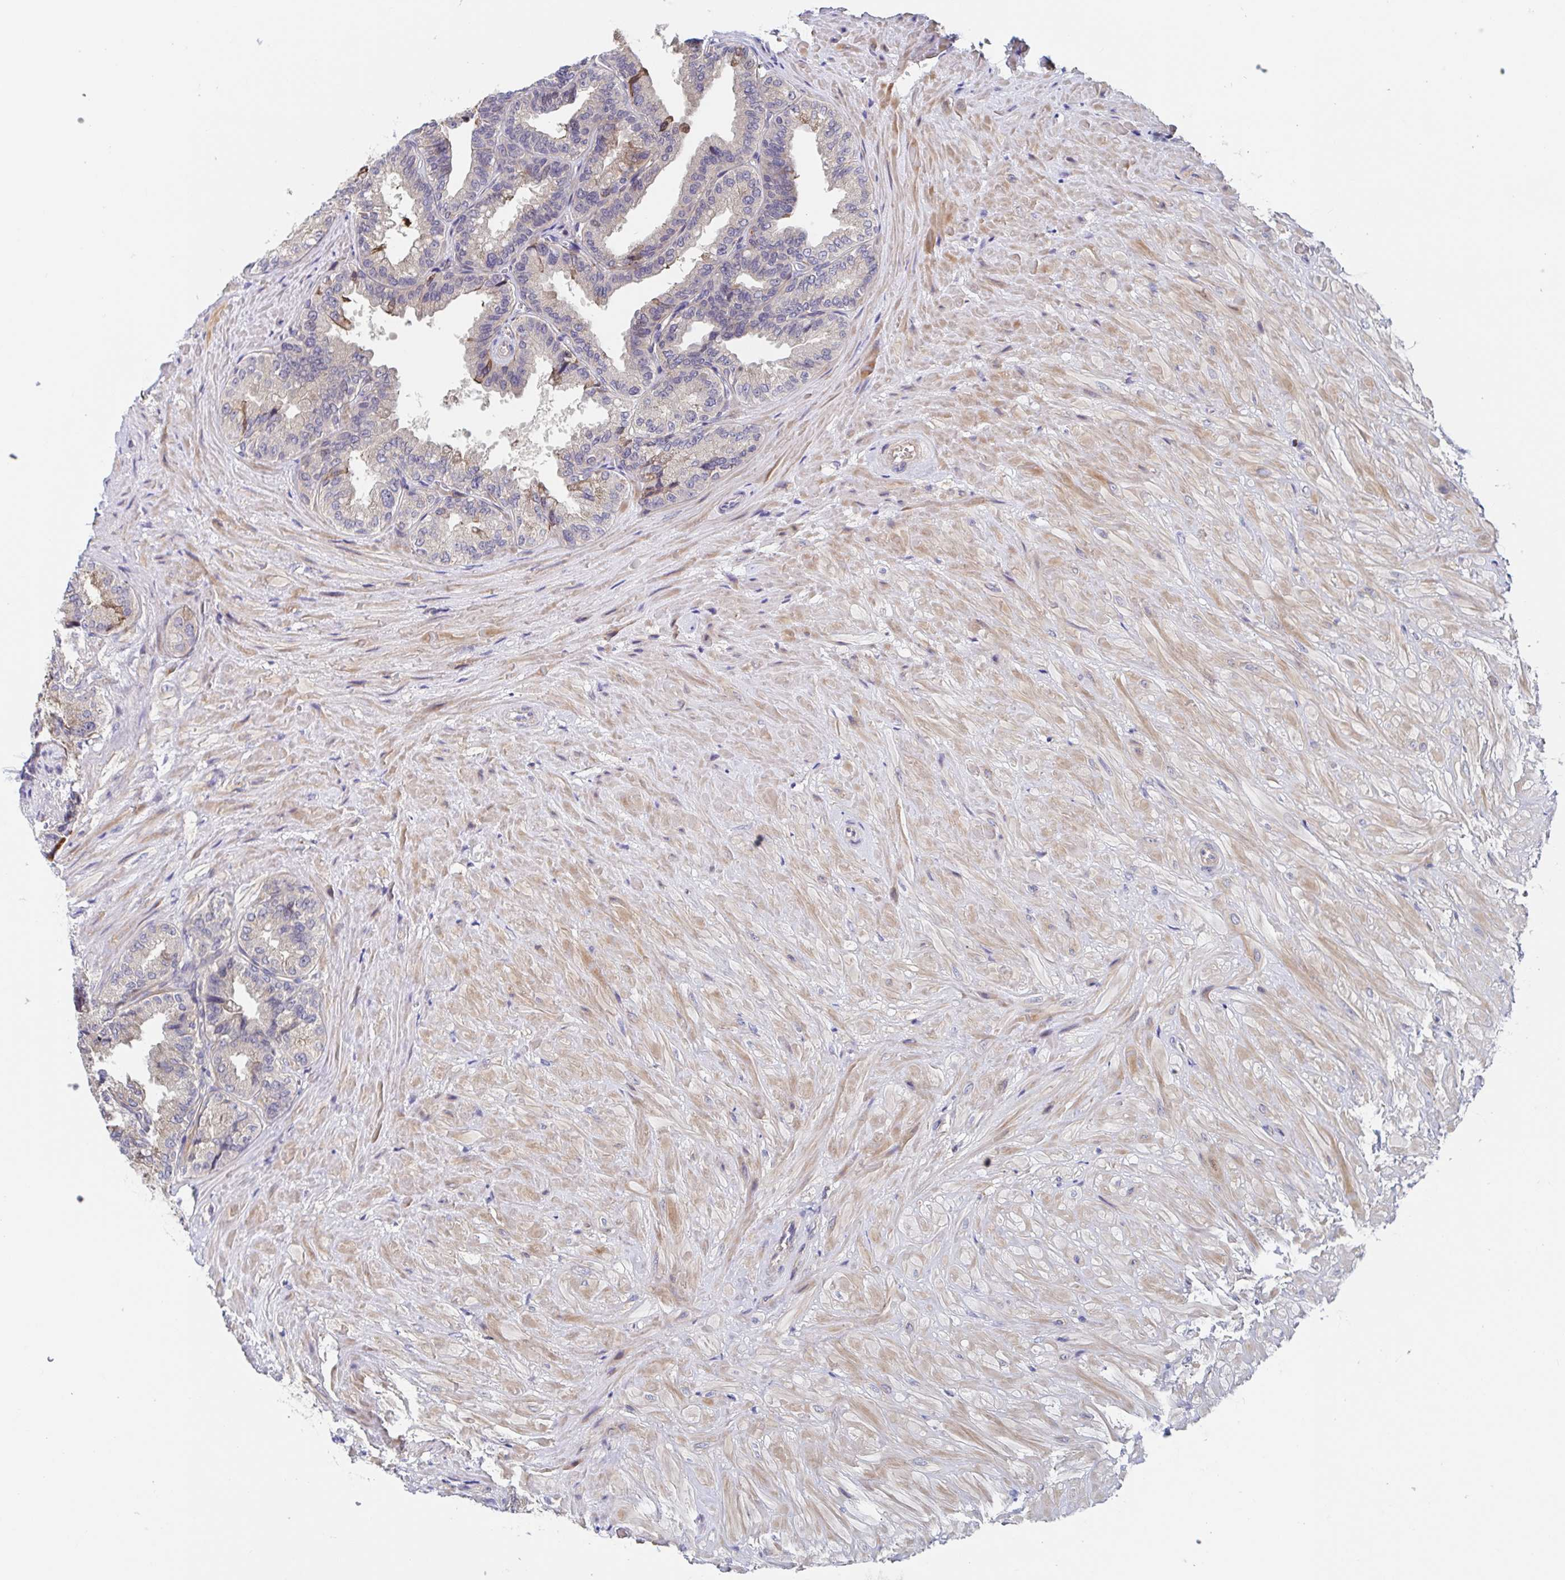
{"staining": {"intensity": "strong", "quantity": "<25%", "location": "cytoplasmic/membranous"}, "tissue": "seminal vesicle", "cell_type": "Glandular cells", "image_type": "normal", "snomed": [{"axis": "morphology", "description": "Normal tissue, NOS"}, {"axis": "topography", "description": "Seminal veicle"}], "caption": "DAB (3,3'-diaminobenzidine) immunohistochemical staining of benign seminal vesicle displays strong cytoplasmic/membranous protein expression in approximately <25% of glandular cells.", "gene": "DHRS12", "patient": {"sex": "male", "age": 68}}